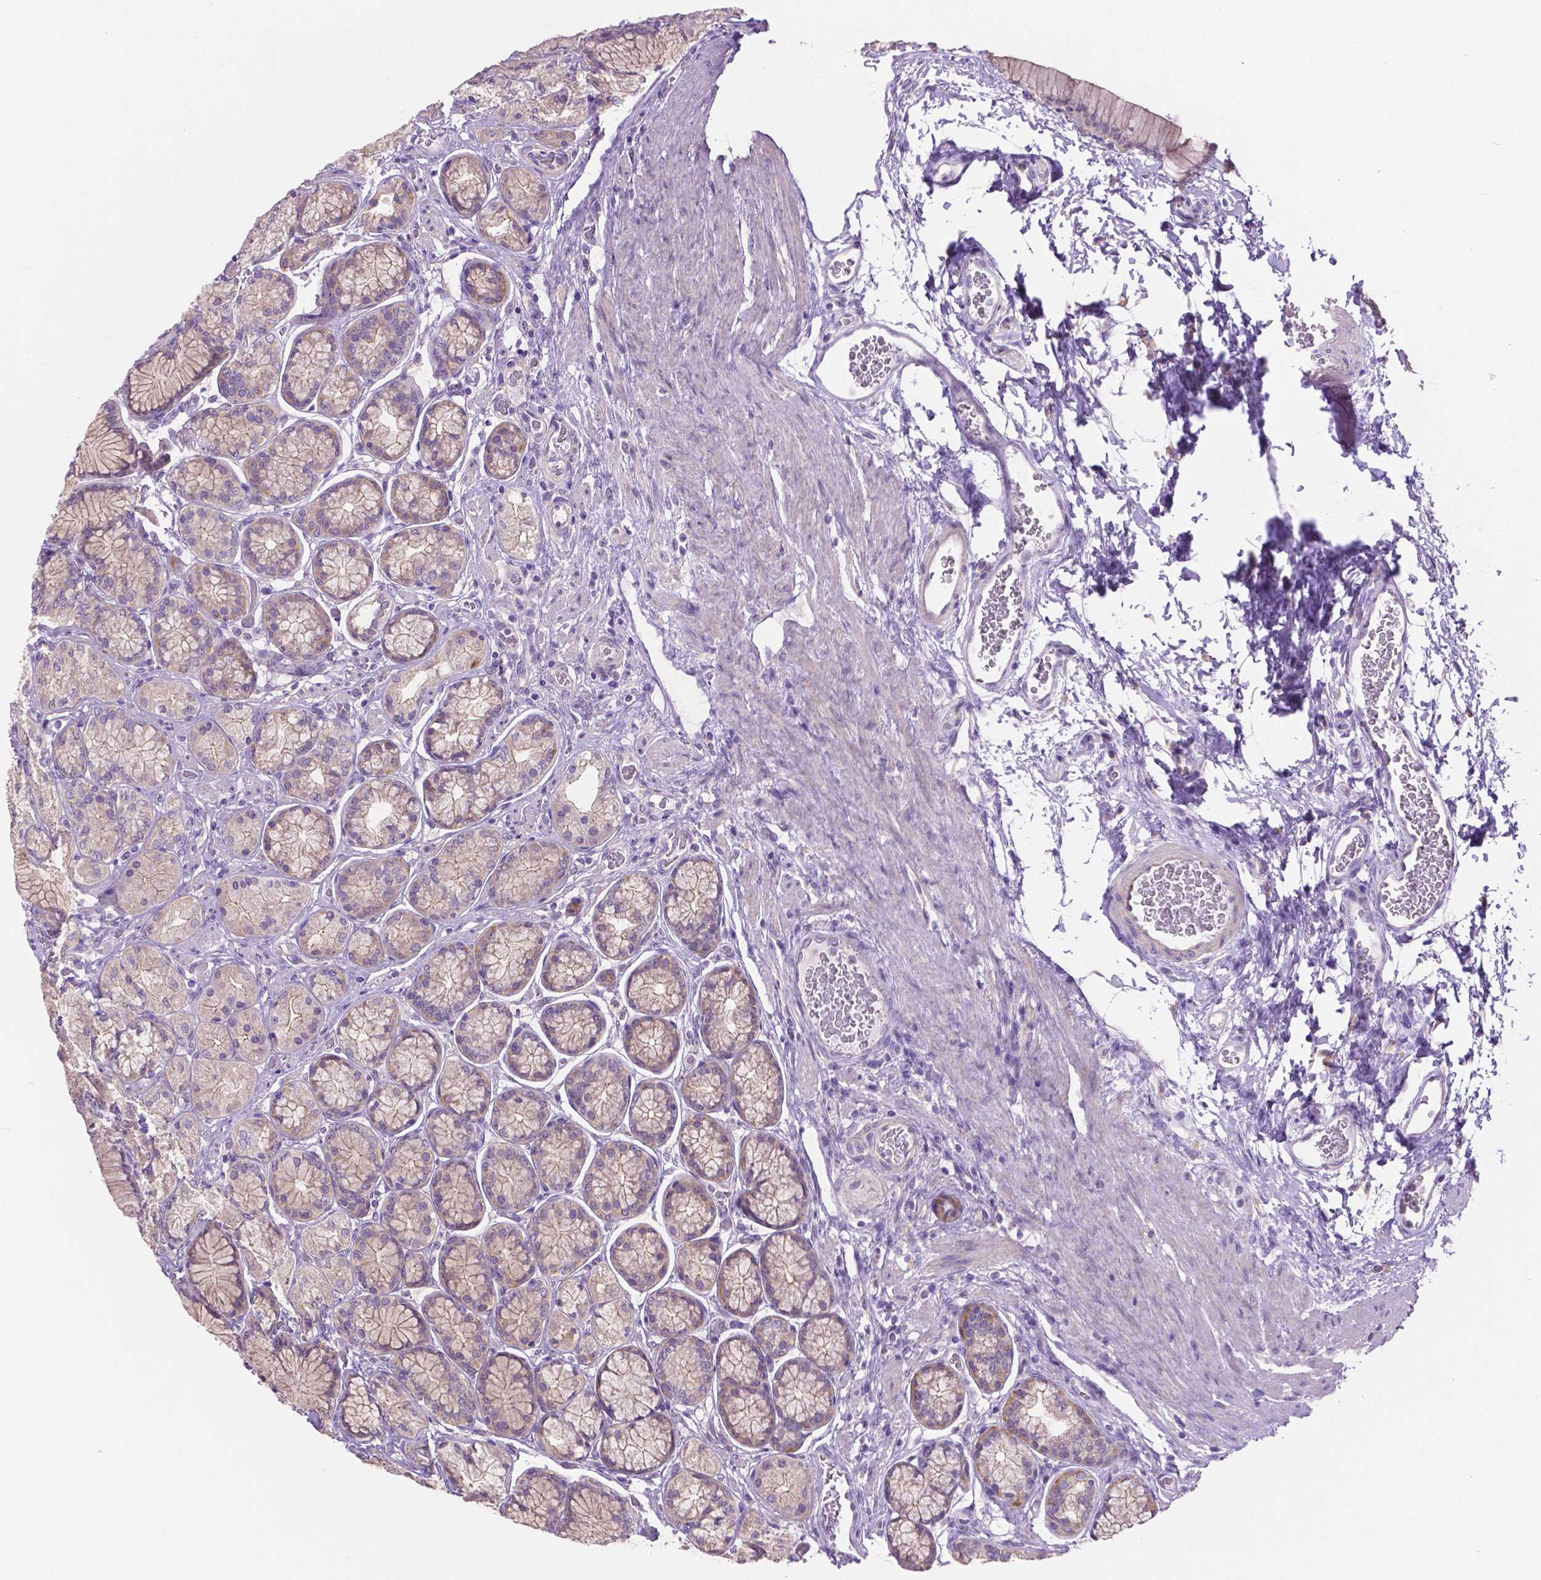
{"staining": {"intensity": "weak", "quantity": "<25%", "location": "cytoplasmic/membranous"}, "tissue": "stomach", "cell_type": "Glandular cells", "image_type": "normal", "snomed": [{"axis": "morphology", "description": "Normal tissue, NOS"}, {"axis": "morphology", "description": "Adenocarcinoma, NOS"}, {"axis": "morphology", "description": "Adenocarcinoma, High grade"}, {"axis": "topography", "description": "Stomach, upper"}, {"axis": "topography", "description": "Stomach"}], "caption": "This micrograph is of normal stomach stained with IHC to label a protein in brown with the nuclei are counter-stained blue. There is no positivity in glandular cells.", "gene": "CDH7", "patient": {"sex": "female", "age": 65}}